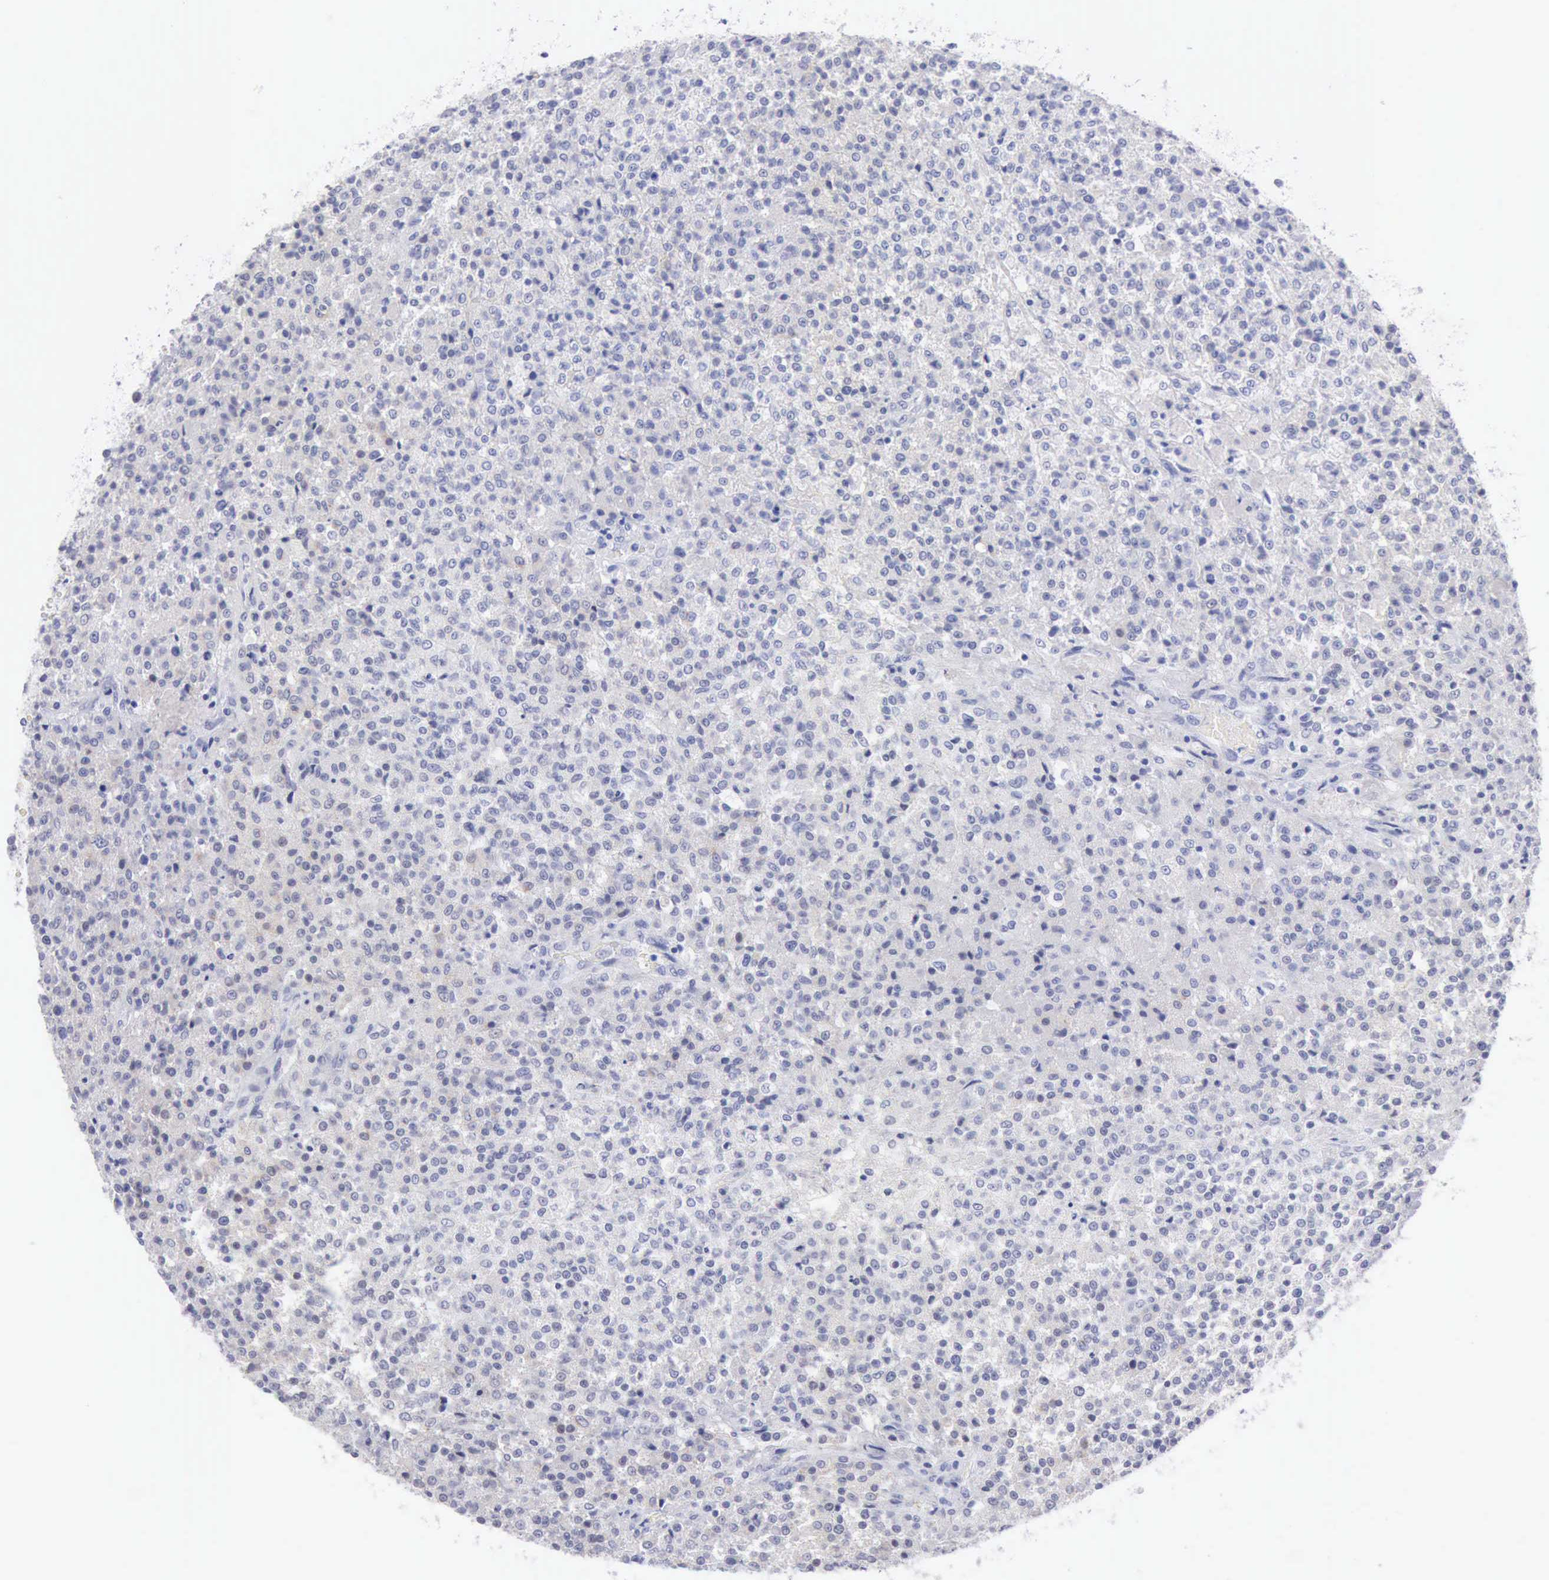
{"staining": {"intensity": "negative", "quantity": "none", "location": "none"}, "tissue": "testis cancer", "cell_type": "Tumor cells", "image_type": "cancer", "snomed": [{"axis": "morphology", "description": "Seminoma, NOS"}, {"axis": "topography", "description": "Testis"}], "caption": "Micrograph shows no significant protein expression in tumor cells of testis cancer (seminoma). (DAB IHC with hematoxylin counter stain).", "gene": "ANGEL1", "patient": {"sex": "male", "age": 59}}